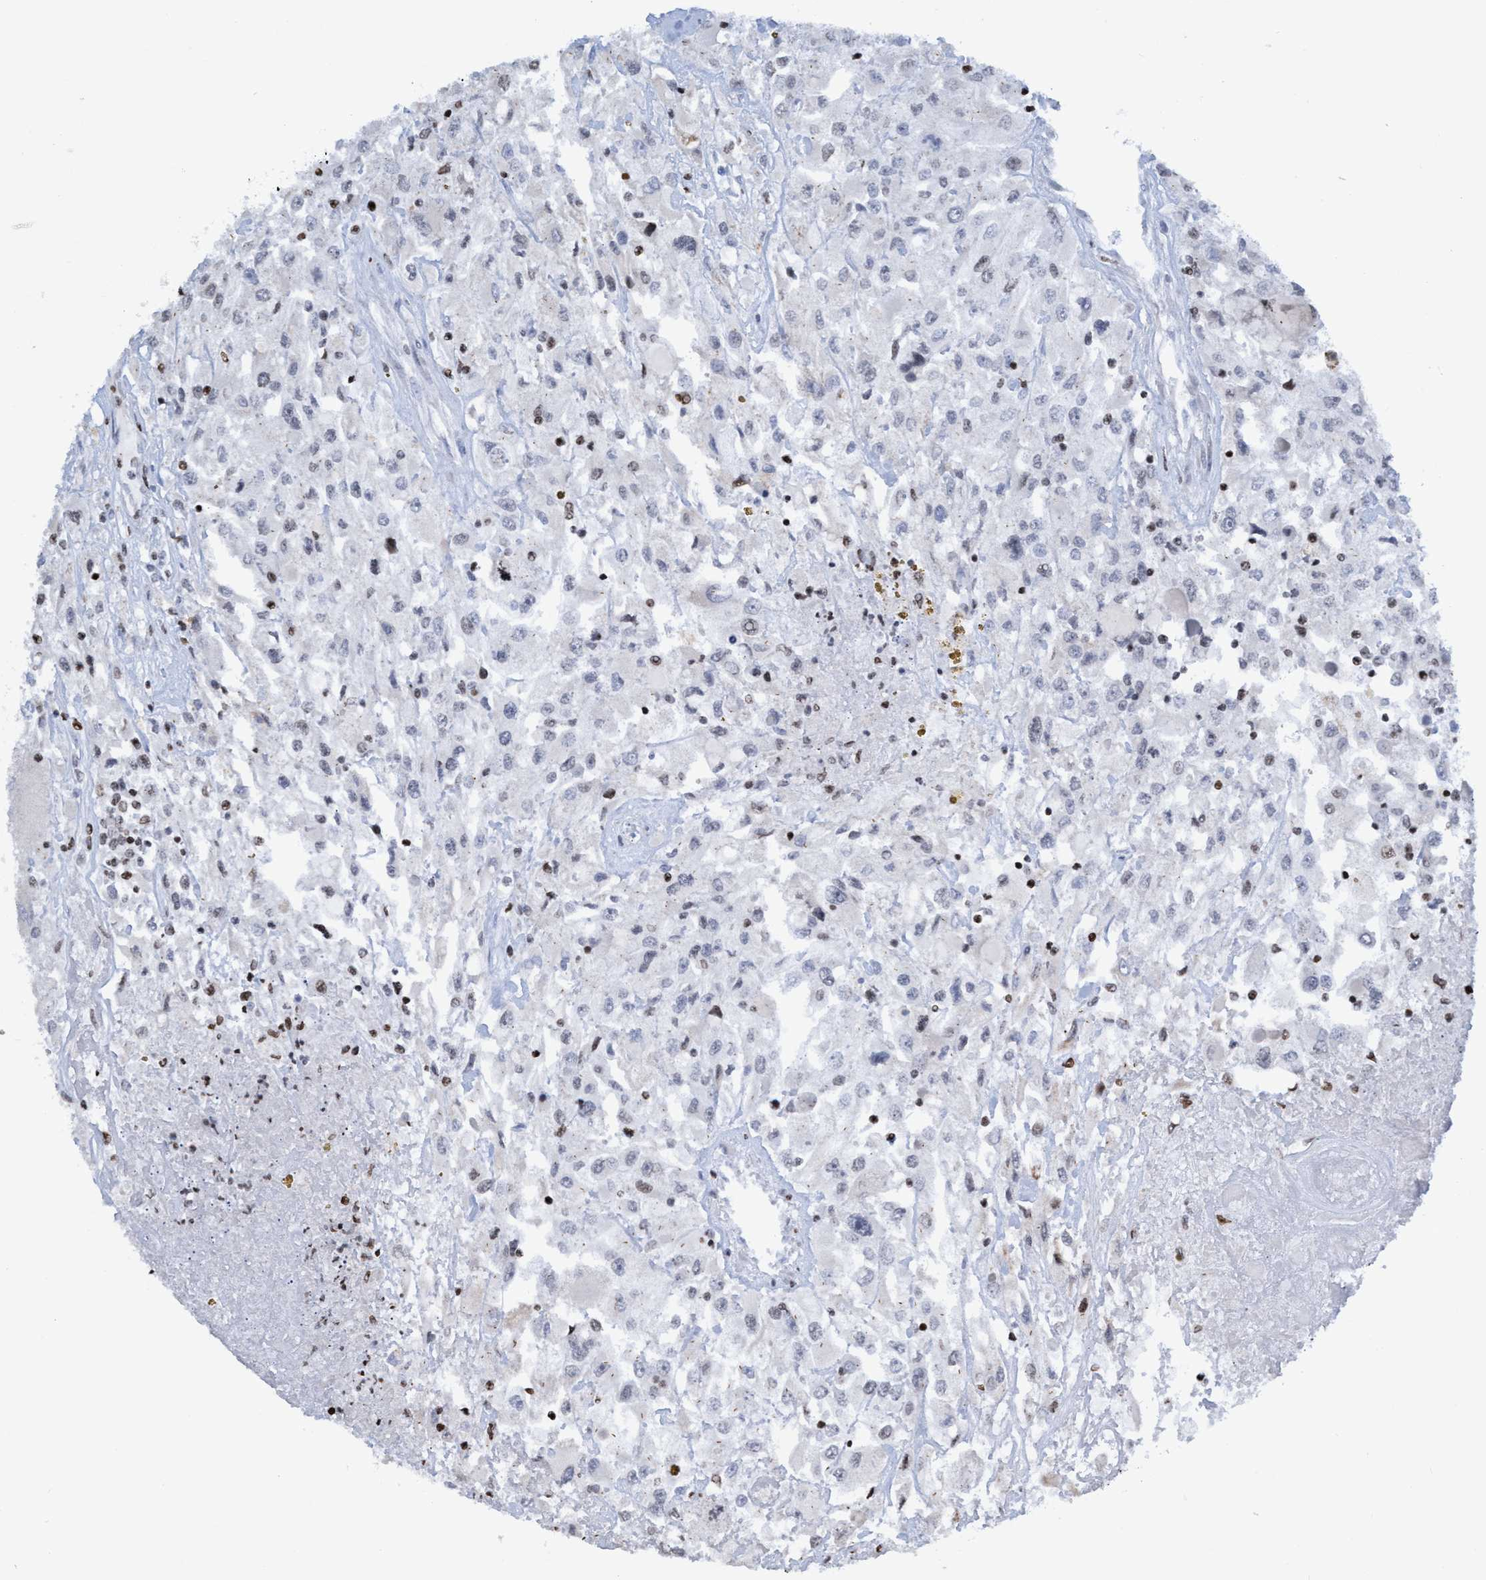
{"staining": {"intensity": "weak", "quantity": "<25%", "location": "nuclear"}, "tissue": "renal cancer", "cell_type": "Tumor cells", "image_type": "cancer", "snomed": [{"axis": "morphology", "description": "Adenocarcinoma, NOS"}, {"axis": "topography", "description": "Kidney"}], "caption": "Immunohistochemical staining of renal cancer reveals no significant staining in tumor cells.", "gene": "CBX2", "patient": {"sex": "female", "age": 52}}